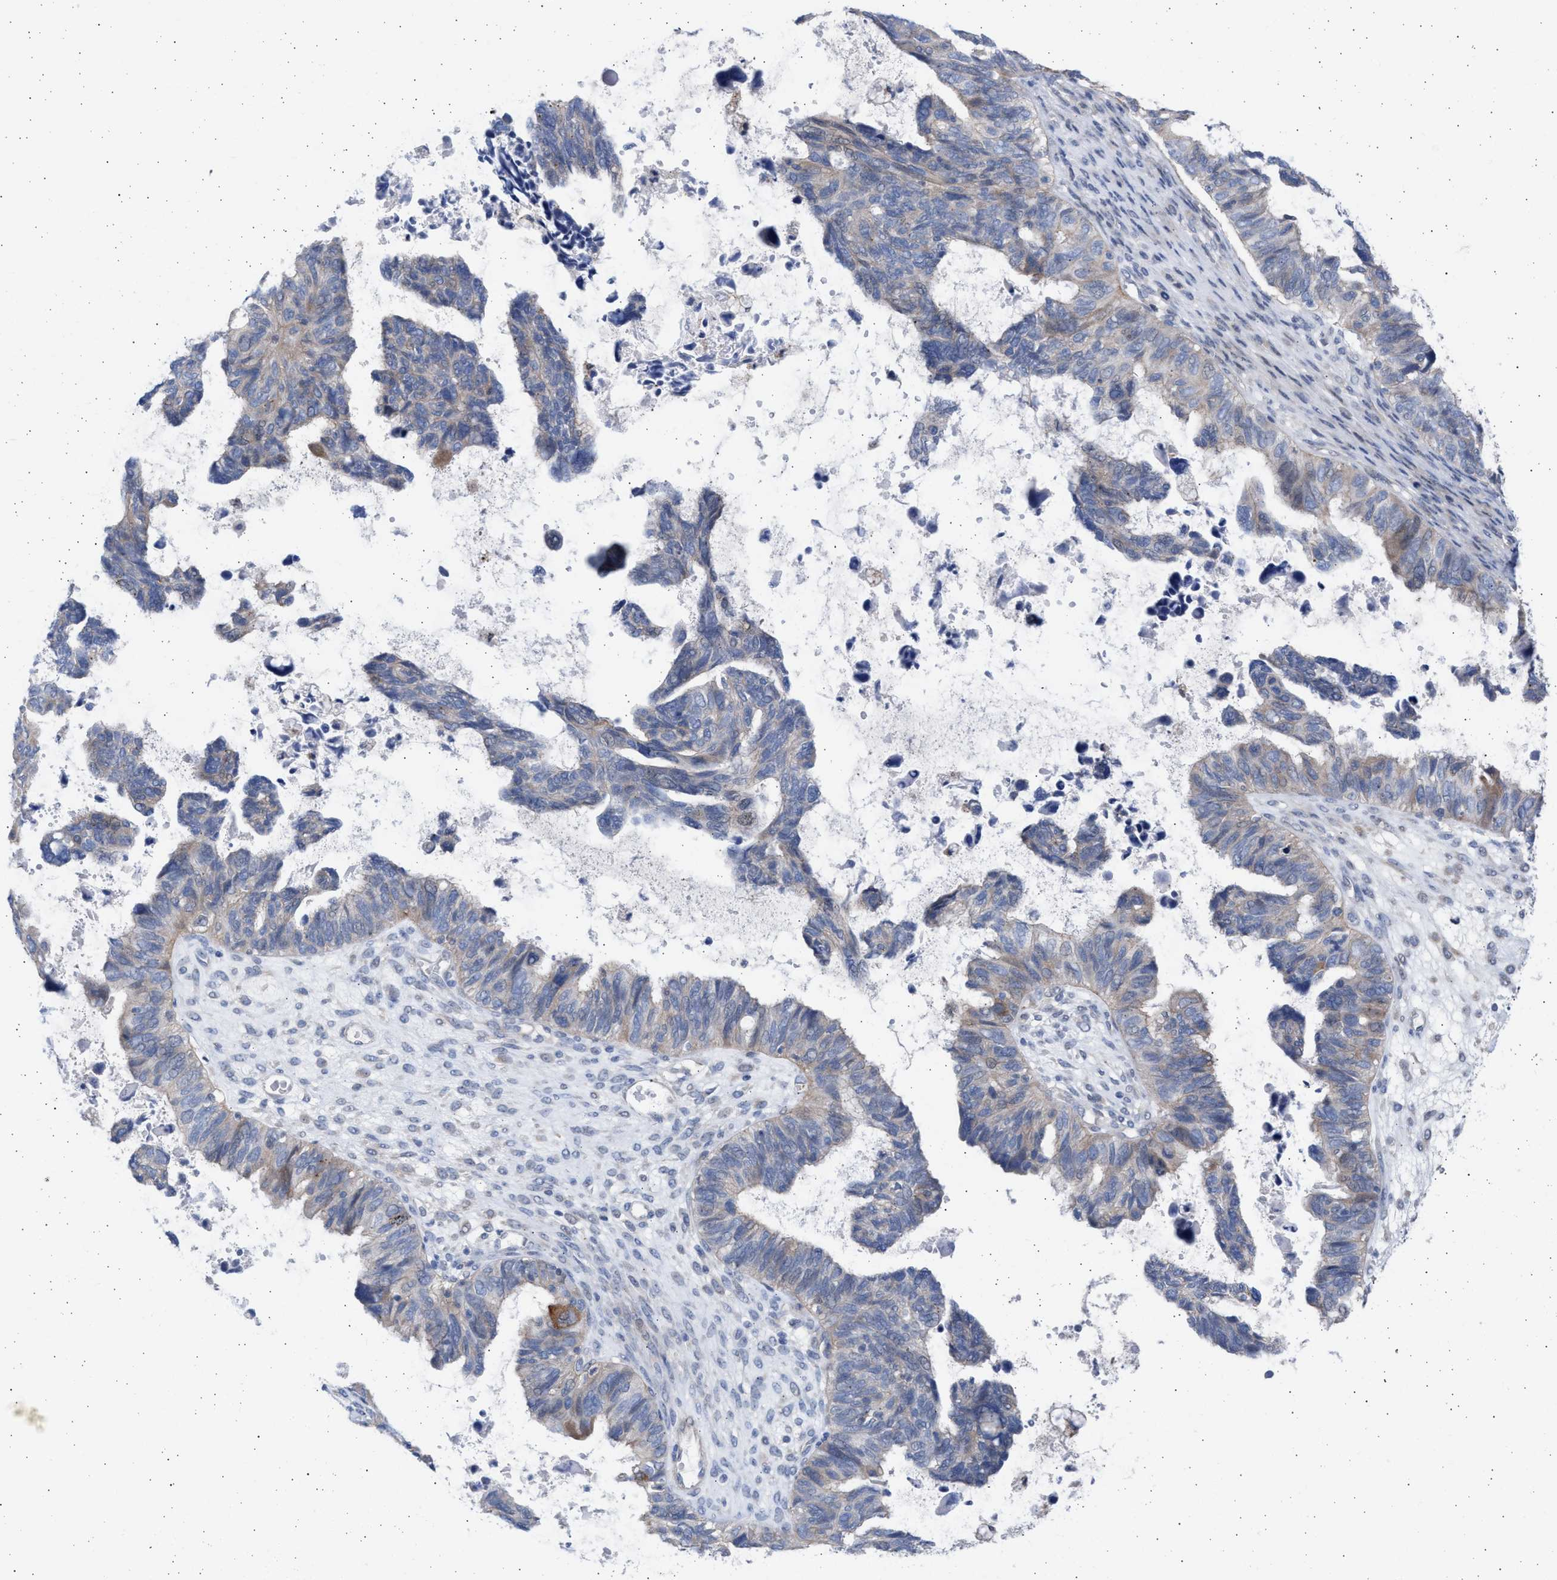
{"staining": {"intensity": "weak", "quantity": "<25%", "location": "cytoplasmic/membranous"}, "tissue": "ovarian cancer", "cell_type": "Tumor cells", "image_type": "cancer", "snomed": [{"axis": "morphology", "description": "Cystadenocarcinoma, serous, NOS"}, {"axis": "topography", "description": "Ovary"}], "caption": "This is an immunohistochemistry (IHC) histopathology image of serous cystadenocarcinoma (ovarian). There is no expression in tumor cells.", "gene": "NBR1", "patient": {"sex": "female", "age": 79}}